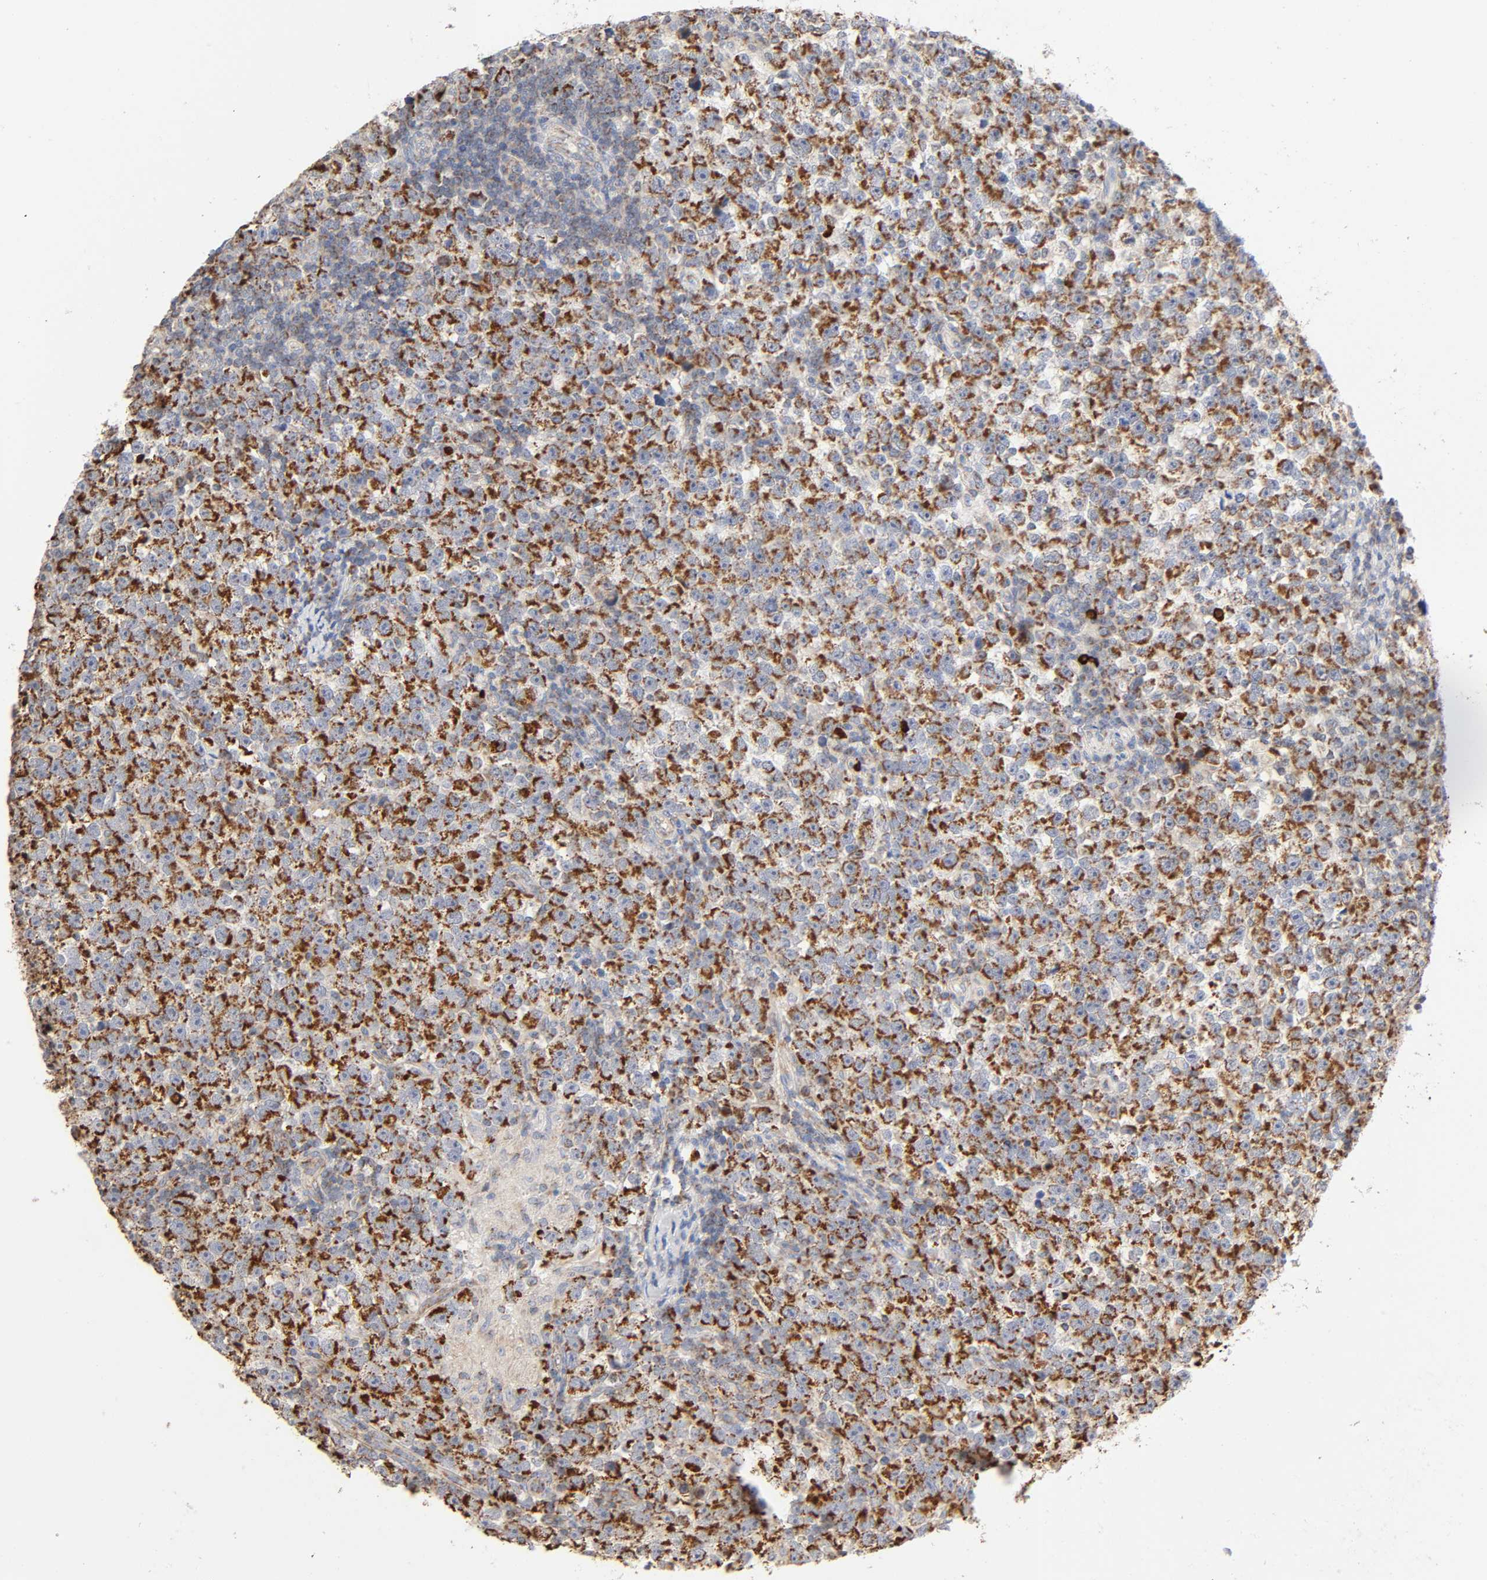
{"staining": {"intensity": "strong", "quantity": ">75%", "location": "cytoplasmic/membranous"}, "tissue": "testis cancer", "cell_type": "Tumor cells", "image_type": "cancer", "snomed": [{"axis": "morphology", "description": "Seminoma, NOS"}, {"axis": "topography", "description": "Testis"}], "caption": "The micrograph demonstrates immunohistochemical staining of testis cancer (seminoma). There is strong cytoplasmic/membranous staining is identified in about >75% of tumor cells. Nuclei are stained in blue.", "gene": "SYT16", "patient": {"sex": "male", "age": 43}}